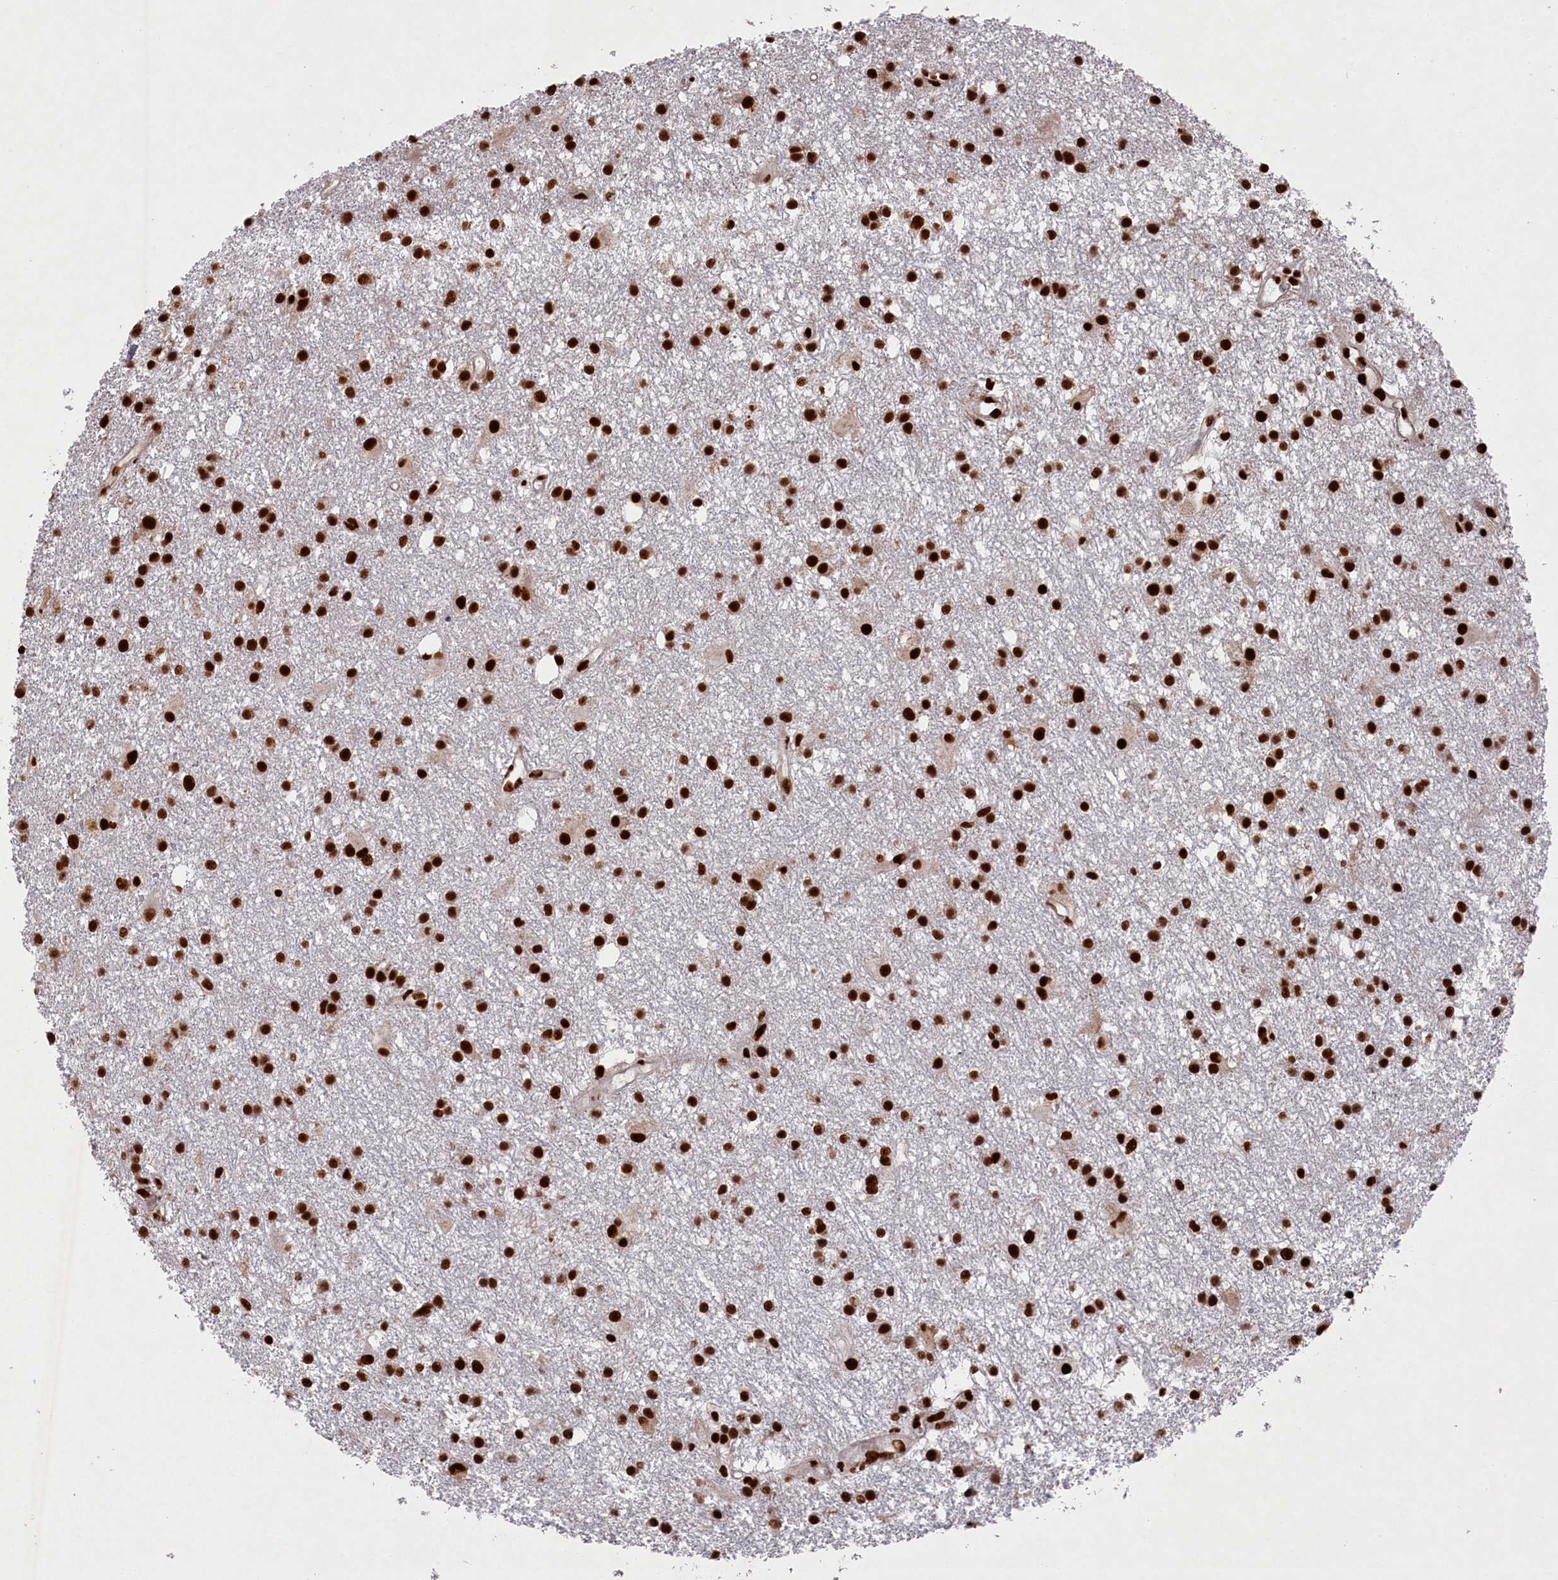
{"staining": {"intensity": "strong", "quantity": ">75%", "location": "nuclear"}, "tissue": "glioma", "cell_type": "Tumor cells", "image_type": "cancer", "snomed": [{"axis": "morphology", "description": "Glioma, malignant, High grade"}, {"axis": "topography", "description": "Brain"}], "caption": "Strong nuclear expression for a protein is appreciated in approximately >75% of tumor cells of glioma using immunohistochemistry.", "gene": "PRPF31", "patient": {"sex": "male", "age": 77}}